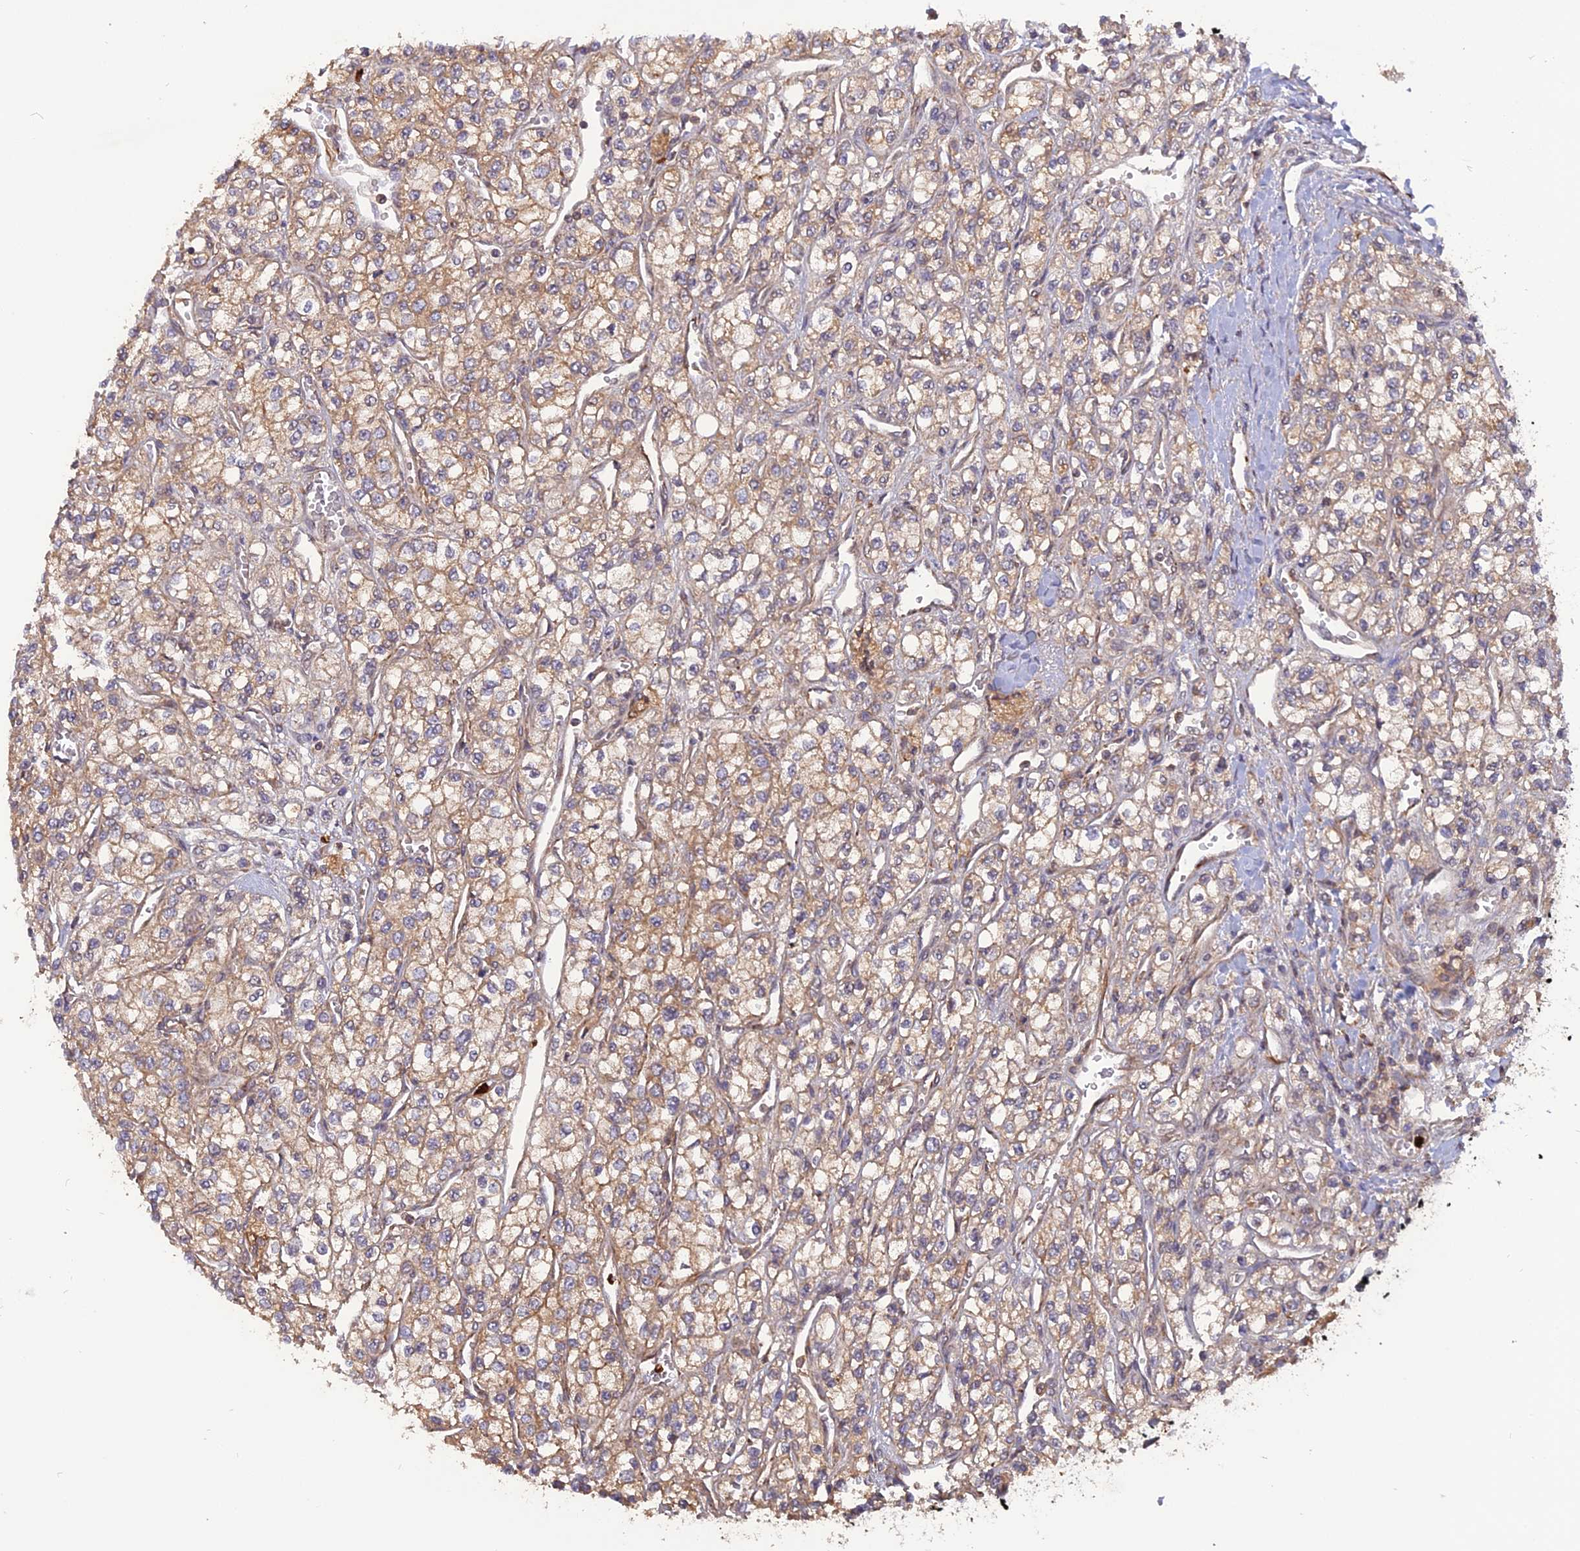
{"staining": {"intensity": "moderate", "quantity": "25%-75%", "location": "cytoplasmic/membranous"}, "tissue": "renal cancer", "cell_type": "Tumor cells", "image_type": "cancer", "snomed": [{"axis": "morphology", "description": "Adenocarcinoma, NOS"}, {"axis": "topography", "description": "Kidney"}], "caption": "There is medium levels of moderate cytoplasmic/membranous staining in tumor cells of adenocarcinoma (renal), as demonstrated by immunohistochemical staining (brown color).", "gene": "PHLDB3", "patient": {"sex": "male", "age": 80}}